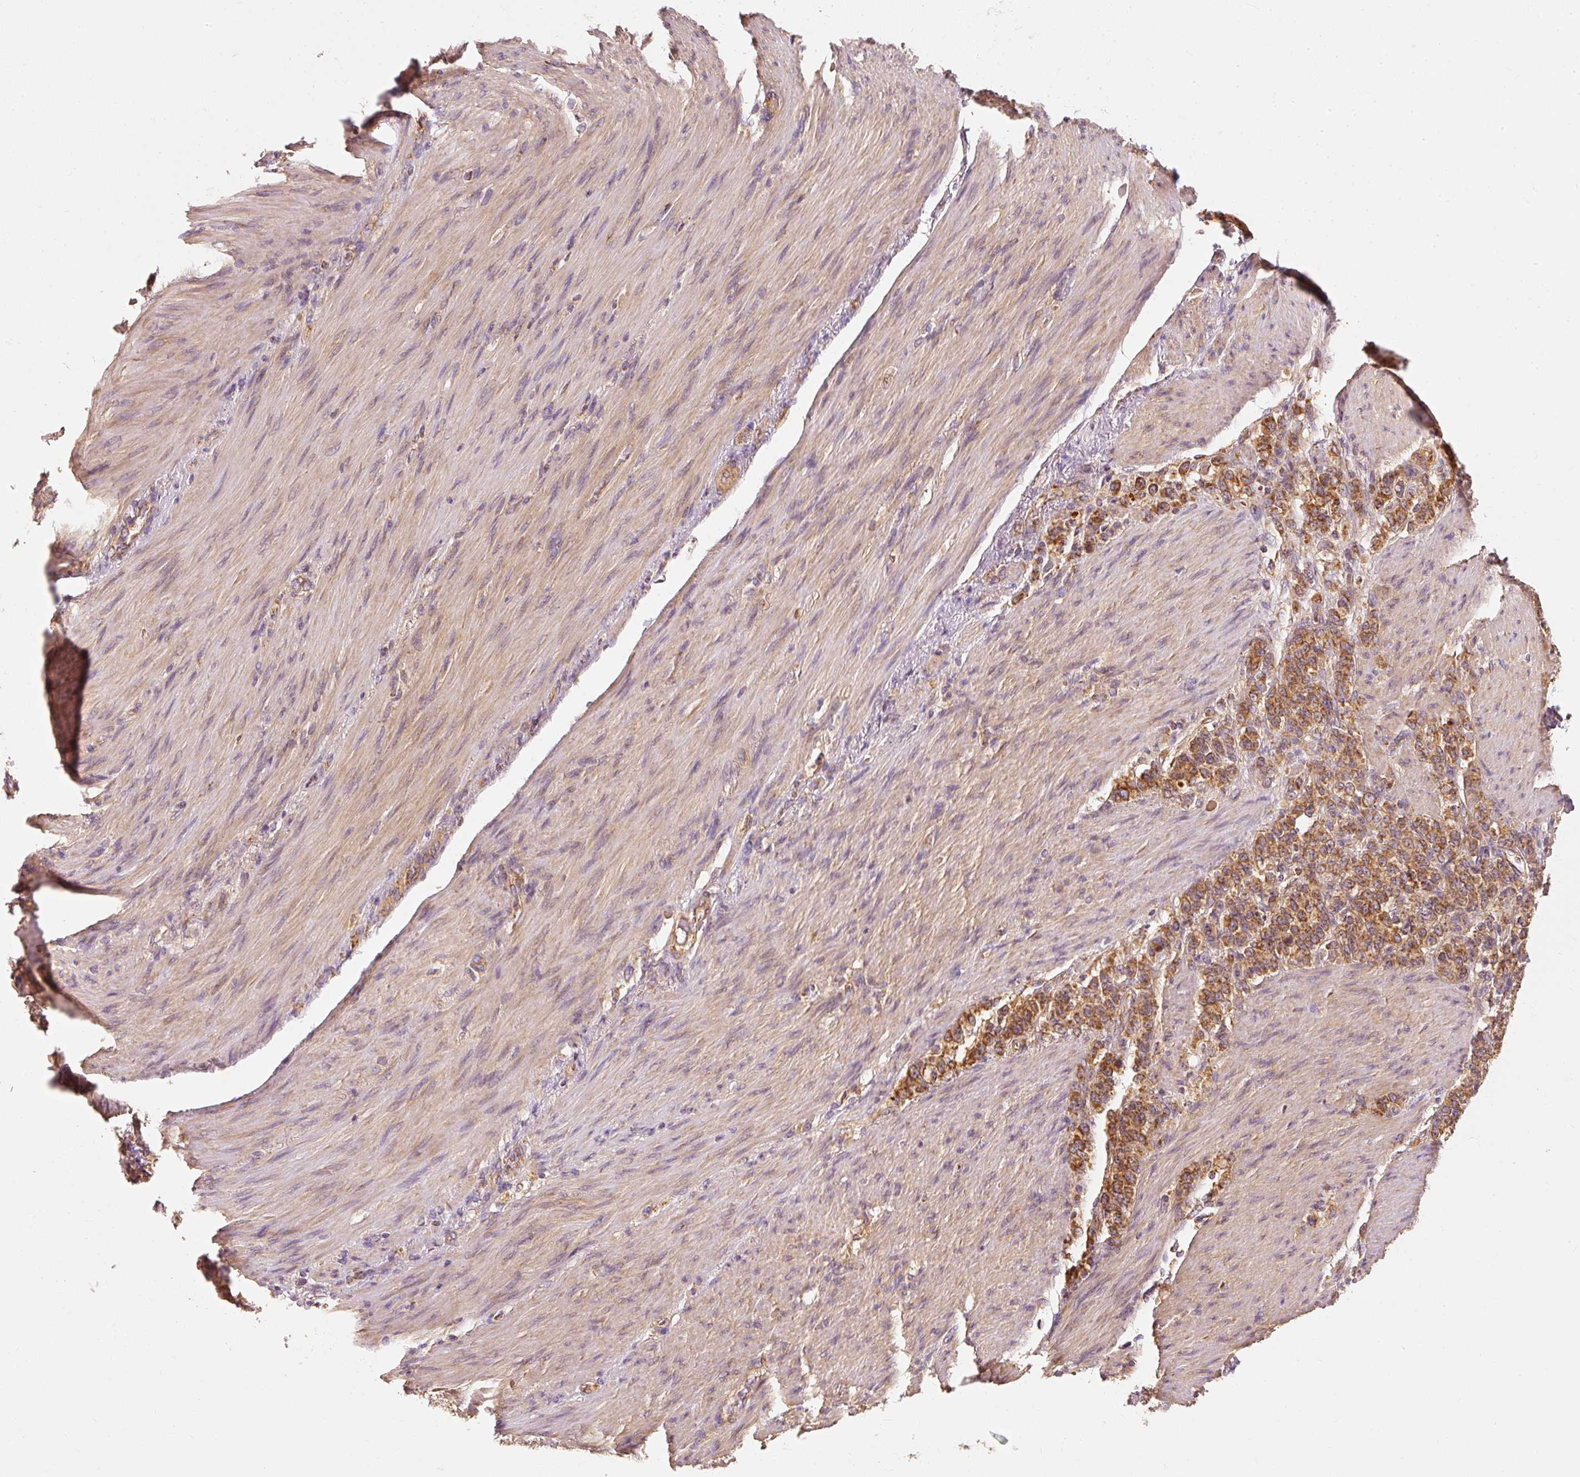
{"staining": {"intensity": "strong", "quantity": ">75%", "location": "cytoplasmic/membranous"}, "tissue": "stomach cancer", "cell_type": "Tumor cells", "image_type": "cancer", "snomed": [{"axis": "morphology", "description": "Adenocarcinoma, NOS"}, {"axis": "topography", "description": "Stomach"}], "caption": "Stomach cancer stained with a brown dye displays strong cytoplasmic/membranous positive expression in about >75% of tumor cells.", "gene": "TOMM40", "patient": {"sex": "female", "age": 79}}